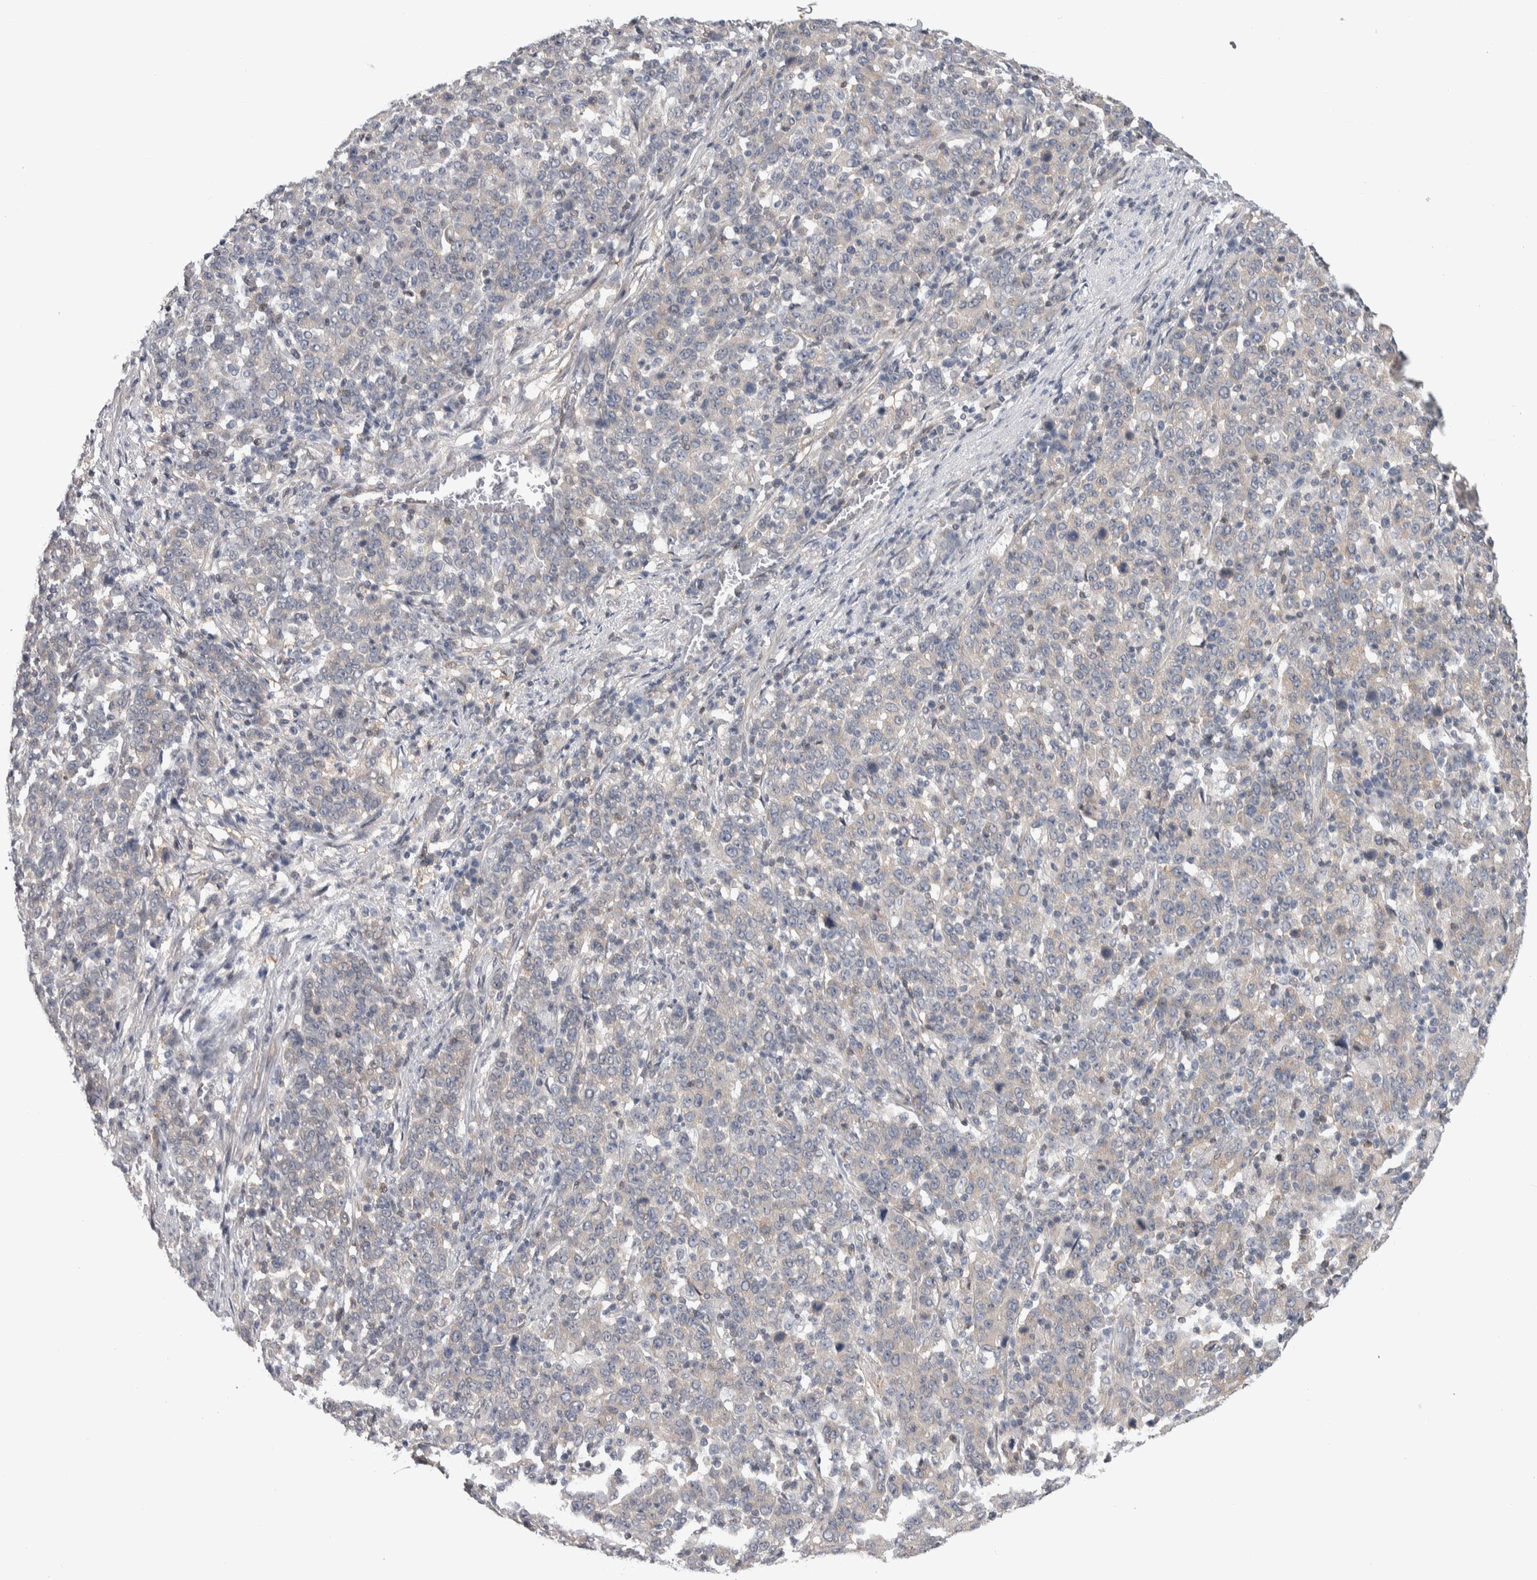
{"staining": {"intensity": "negative", "quantity": "none", "location": "none"}, "tissue": "stomach cancer", "cell_type": "Tumor cells", "image_type": "cancer", "snomed": [{"axis": "morphology", "description": "Adenocarcinoma, NOS"}, {"axis": "topography", "description": "Stomach, upper"}], "caption": "Adenocarcinoma (stomach) was stained to show a protein in brown. There is no significant expression in tumor cells. (DAB (3,3'-diaminobenzidine) immunohistochemistry, high magnification).", "gene": "TAX1BP1", "patient": {"sex": "male", "age": 69}}